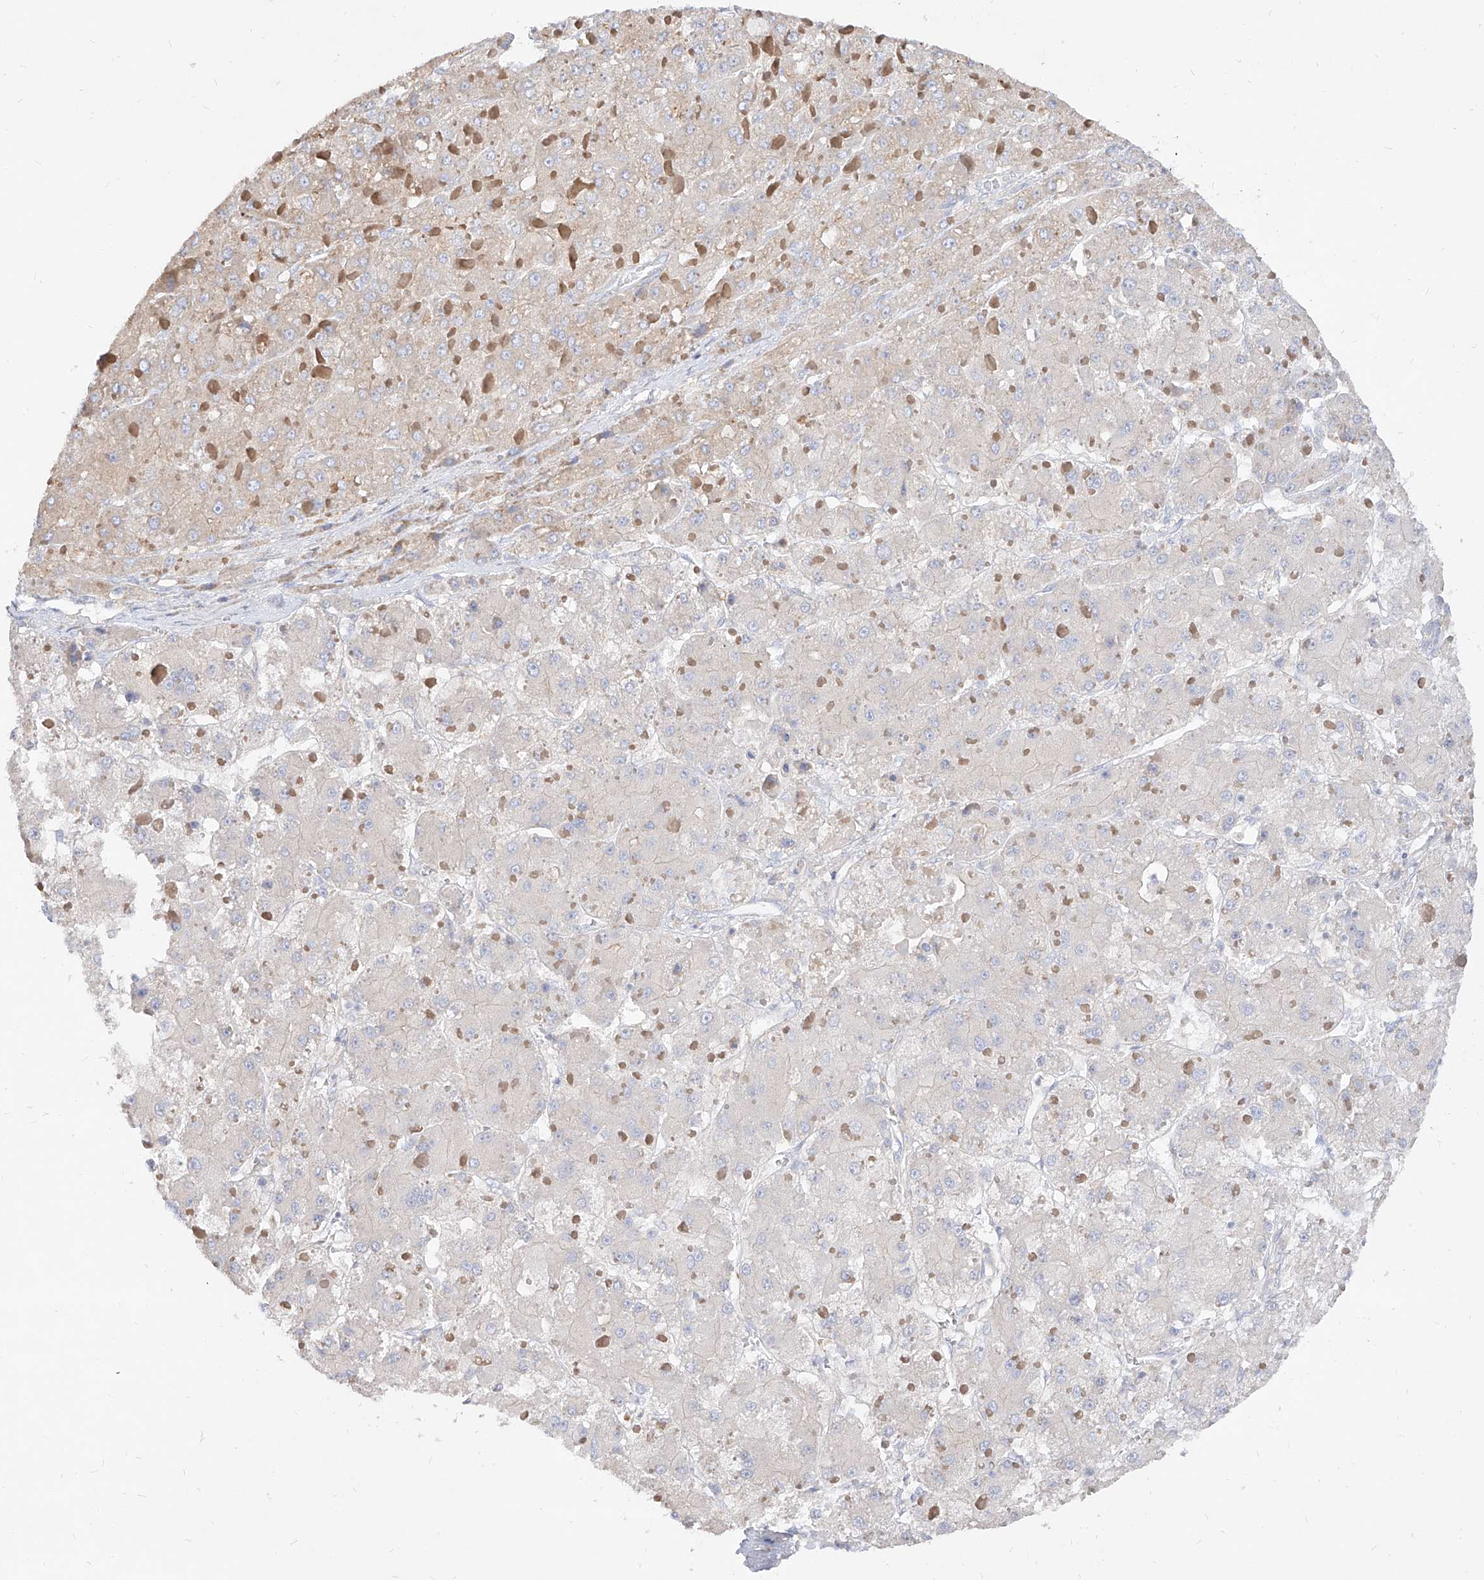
{"staining": {"intensity": "negative", "quantity": "none", "location": "none"}, "tissue": "liver cancer", "cell_type": "Tumor cells", "image_type": "cancer", "snomed": [{"axis": "morphology", "description": "Carcinoma, Hepatocellular, NOS"}, {"axis": "topography", "description": "Liver"}], "caption": "Liver cancer was stained to show a protein in brown. There is no significant staining in tumor cells.", "gene": "RBFOX3", "patient": {"sex": "female", "age": 73}}